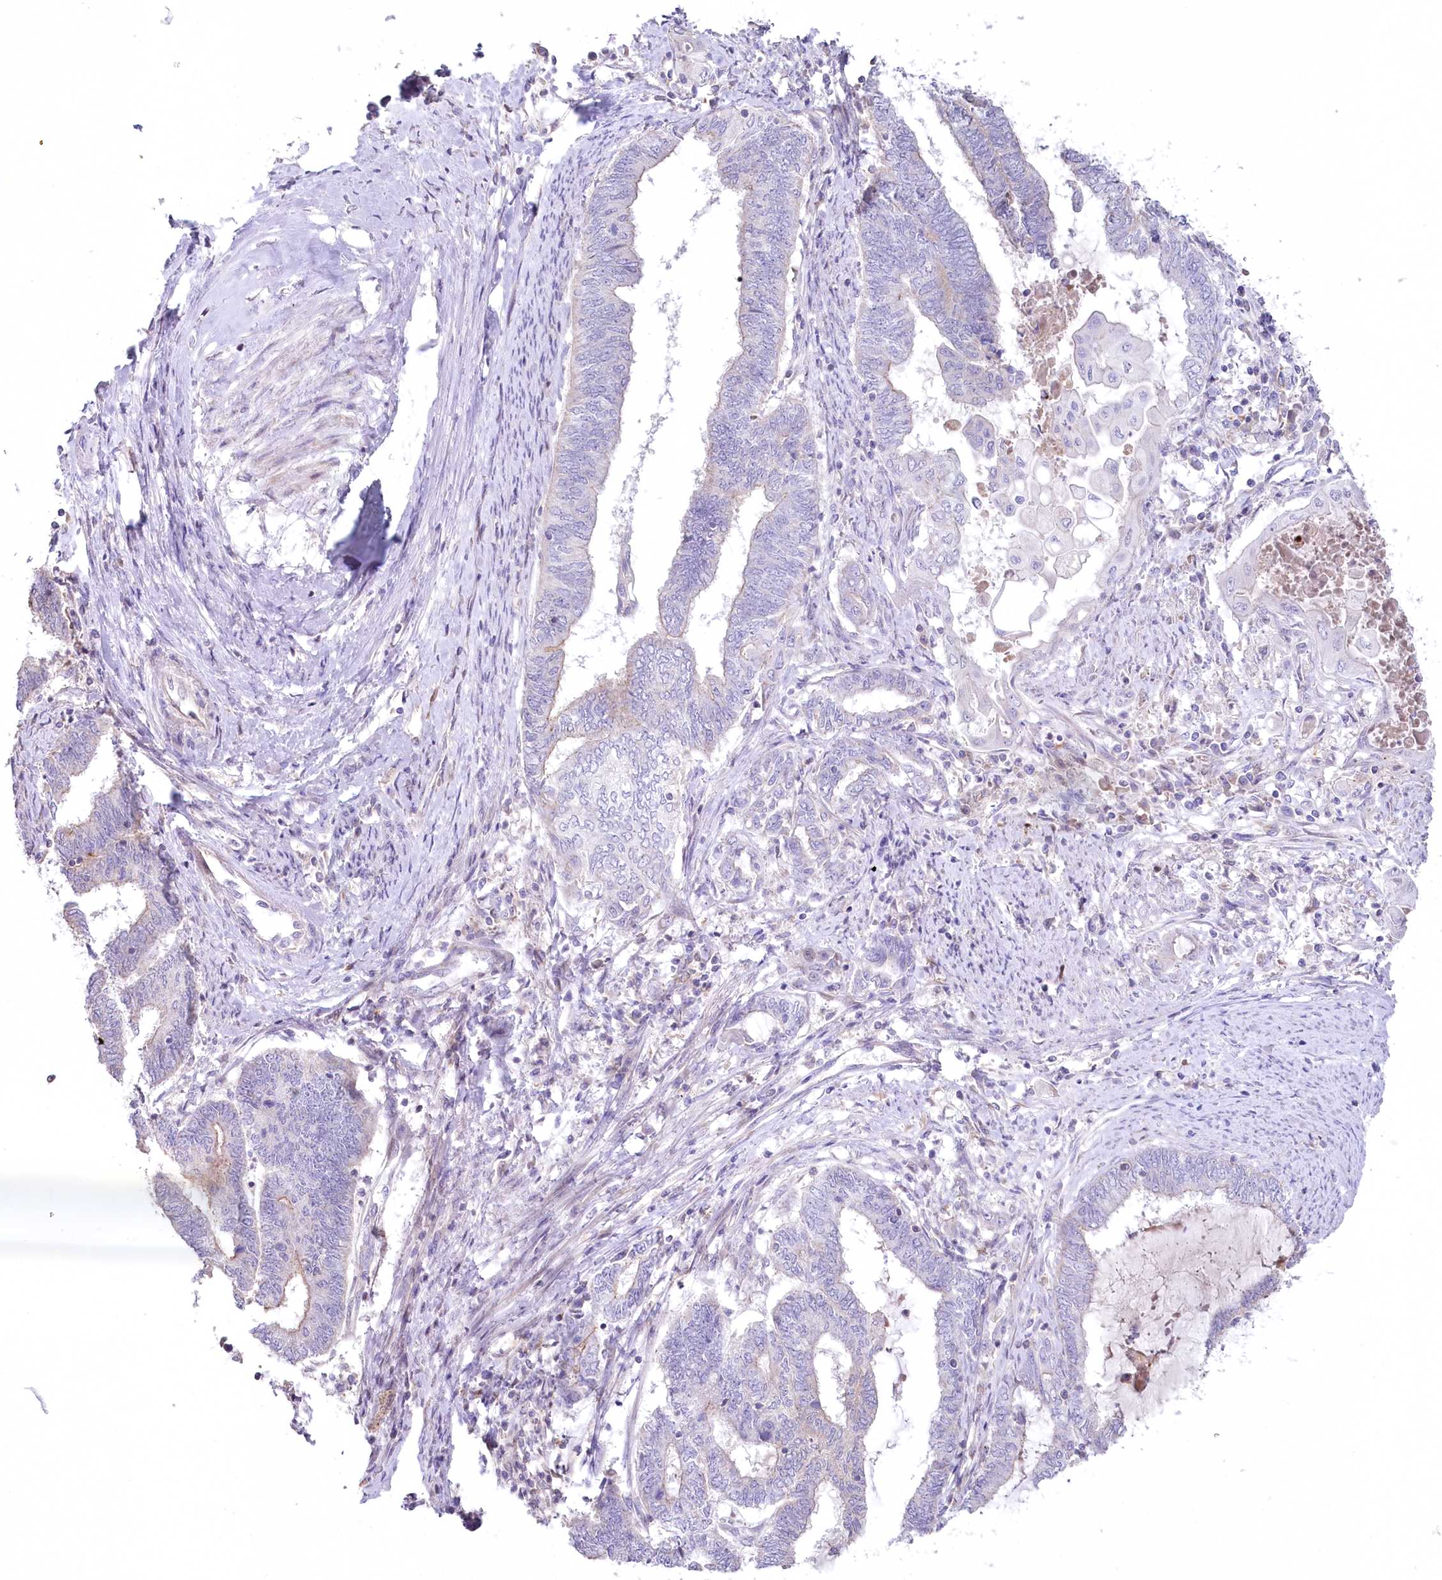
{"staining": {"intensity": "negative", "quantity": "none", "location": "none"}, "tissue": "endometrial cancer", "cell_type": "Tumor cells", "image_type": "cancer", "snomed": [{"axis": "morphology", "description": "Adenocarcinoma, NOS"}, {"axis": "topography", "description": "Uterus"}, {"axis": "topography", "description": "Endometrium"}], "caption": "Immunohistochemistry image of human adenocarcinoma (endometrial) stained for a protein (brown), which demonstrates no positivity in tumor cells.", "gene": "SLC6A11", "patient": {"sex": "female", "age": 70}}